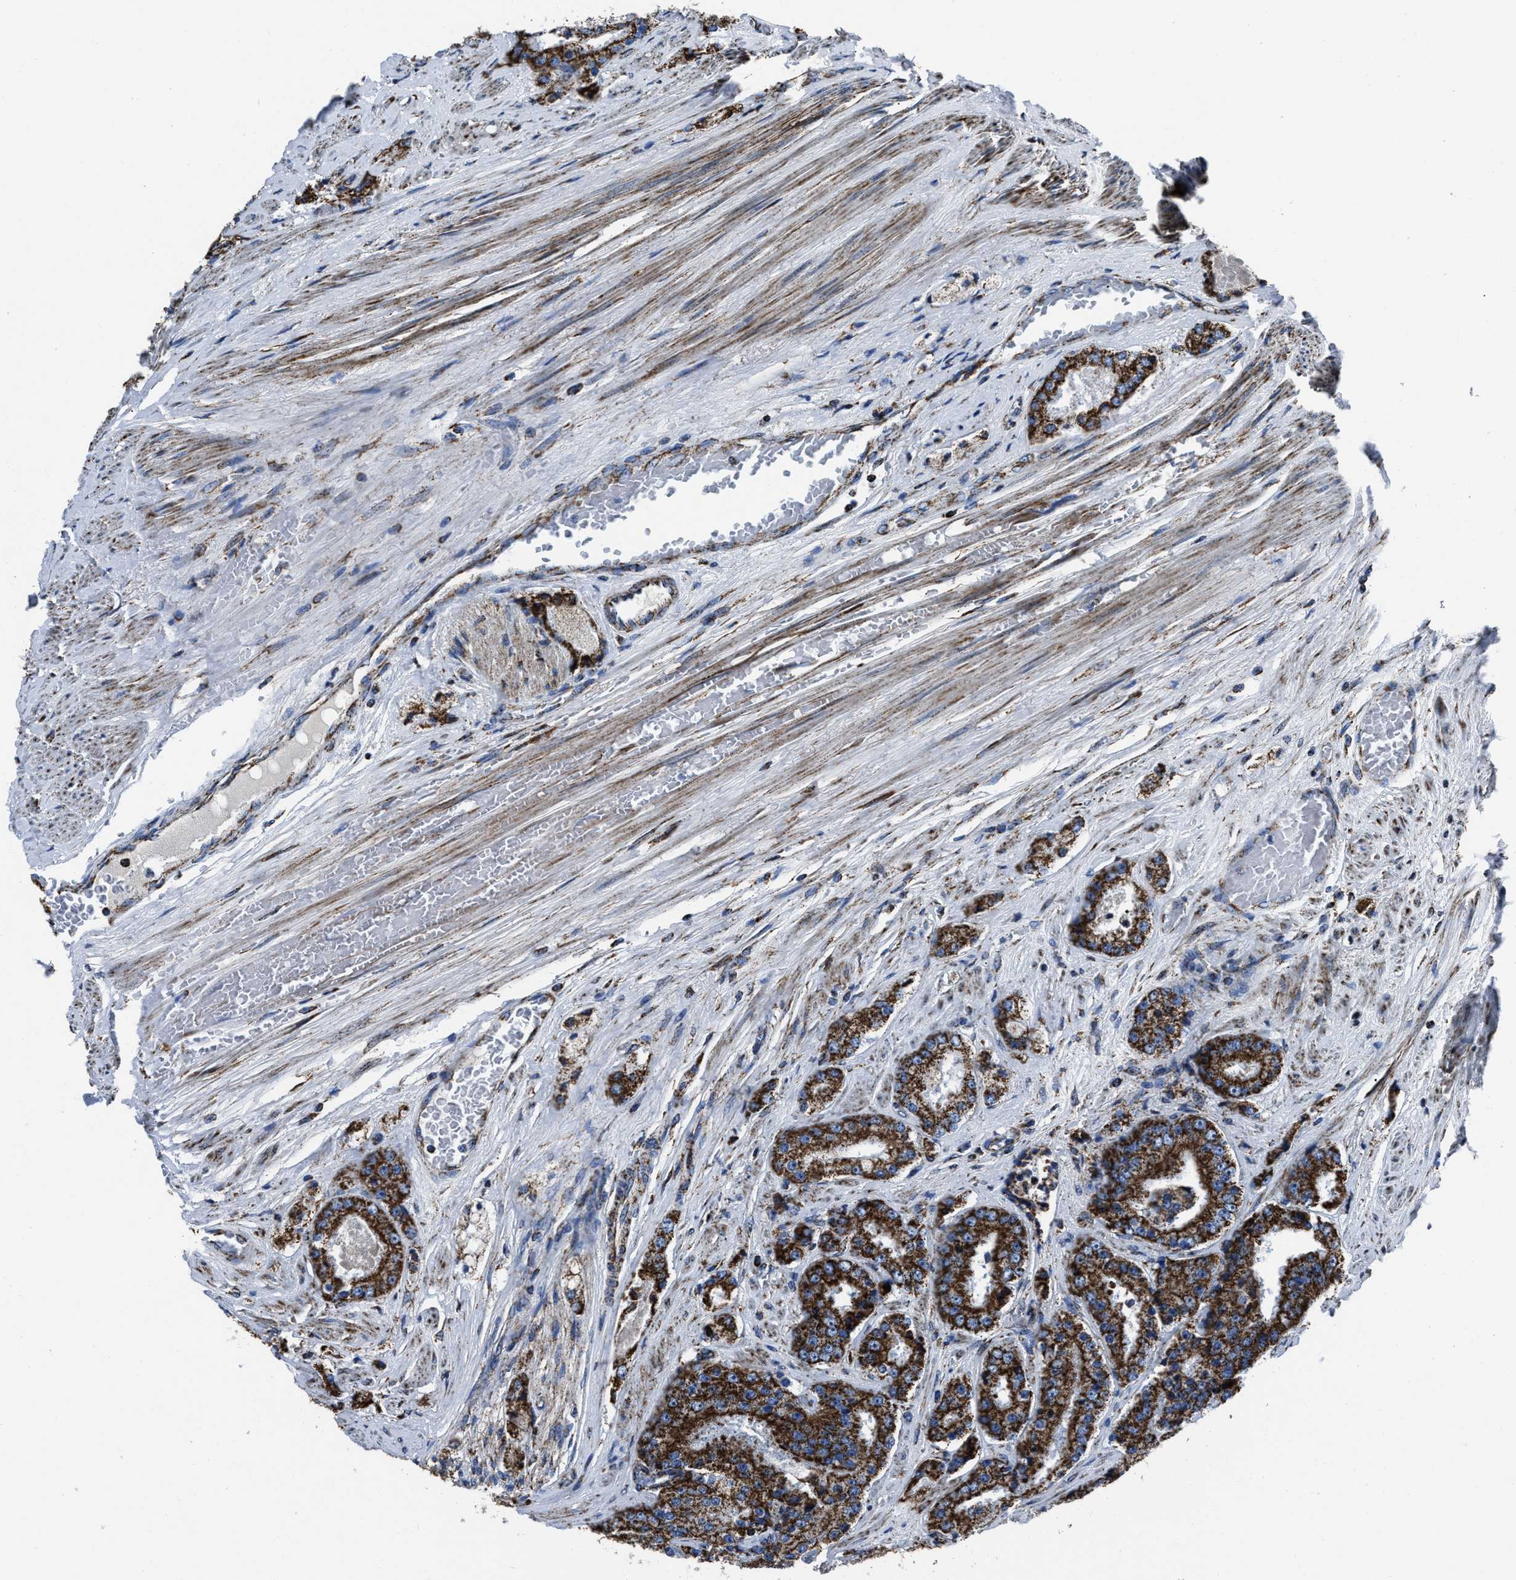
{"staining": {"intensity": "strong", "quantity": ">75%", "location": "cytoplasmic/membranous"}, "tissue": "prostate cancer", "cell_type": "Tumor cells", "image_type": "cancer", "snomed": [{"axis": "morphology", "description": "Adenocarcinoma, High grade"}, {"axis": "topography", "description": "Prostate"}], "caption": "Protein expression analysis of prostate adenocarcinoma (high-grade) reveals strong cytoplasmic/membranous staining in approximately >75% of tumor cells.", "gene": "NSD3", "patient": {"sex": "male", "age": 65}}